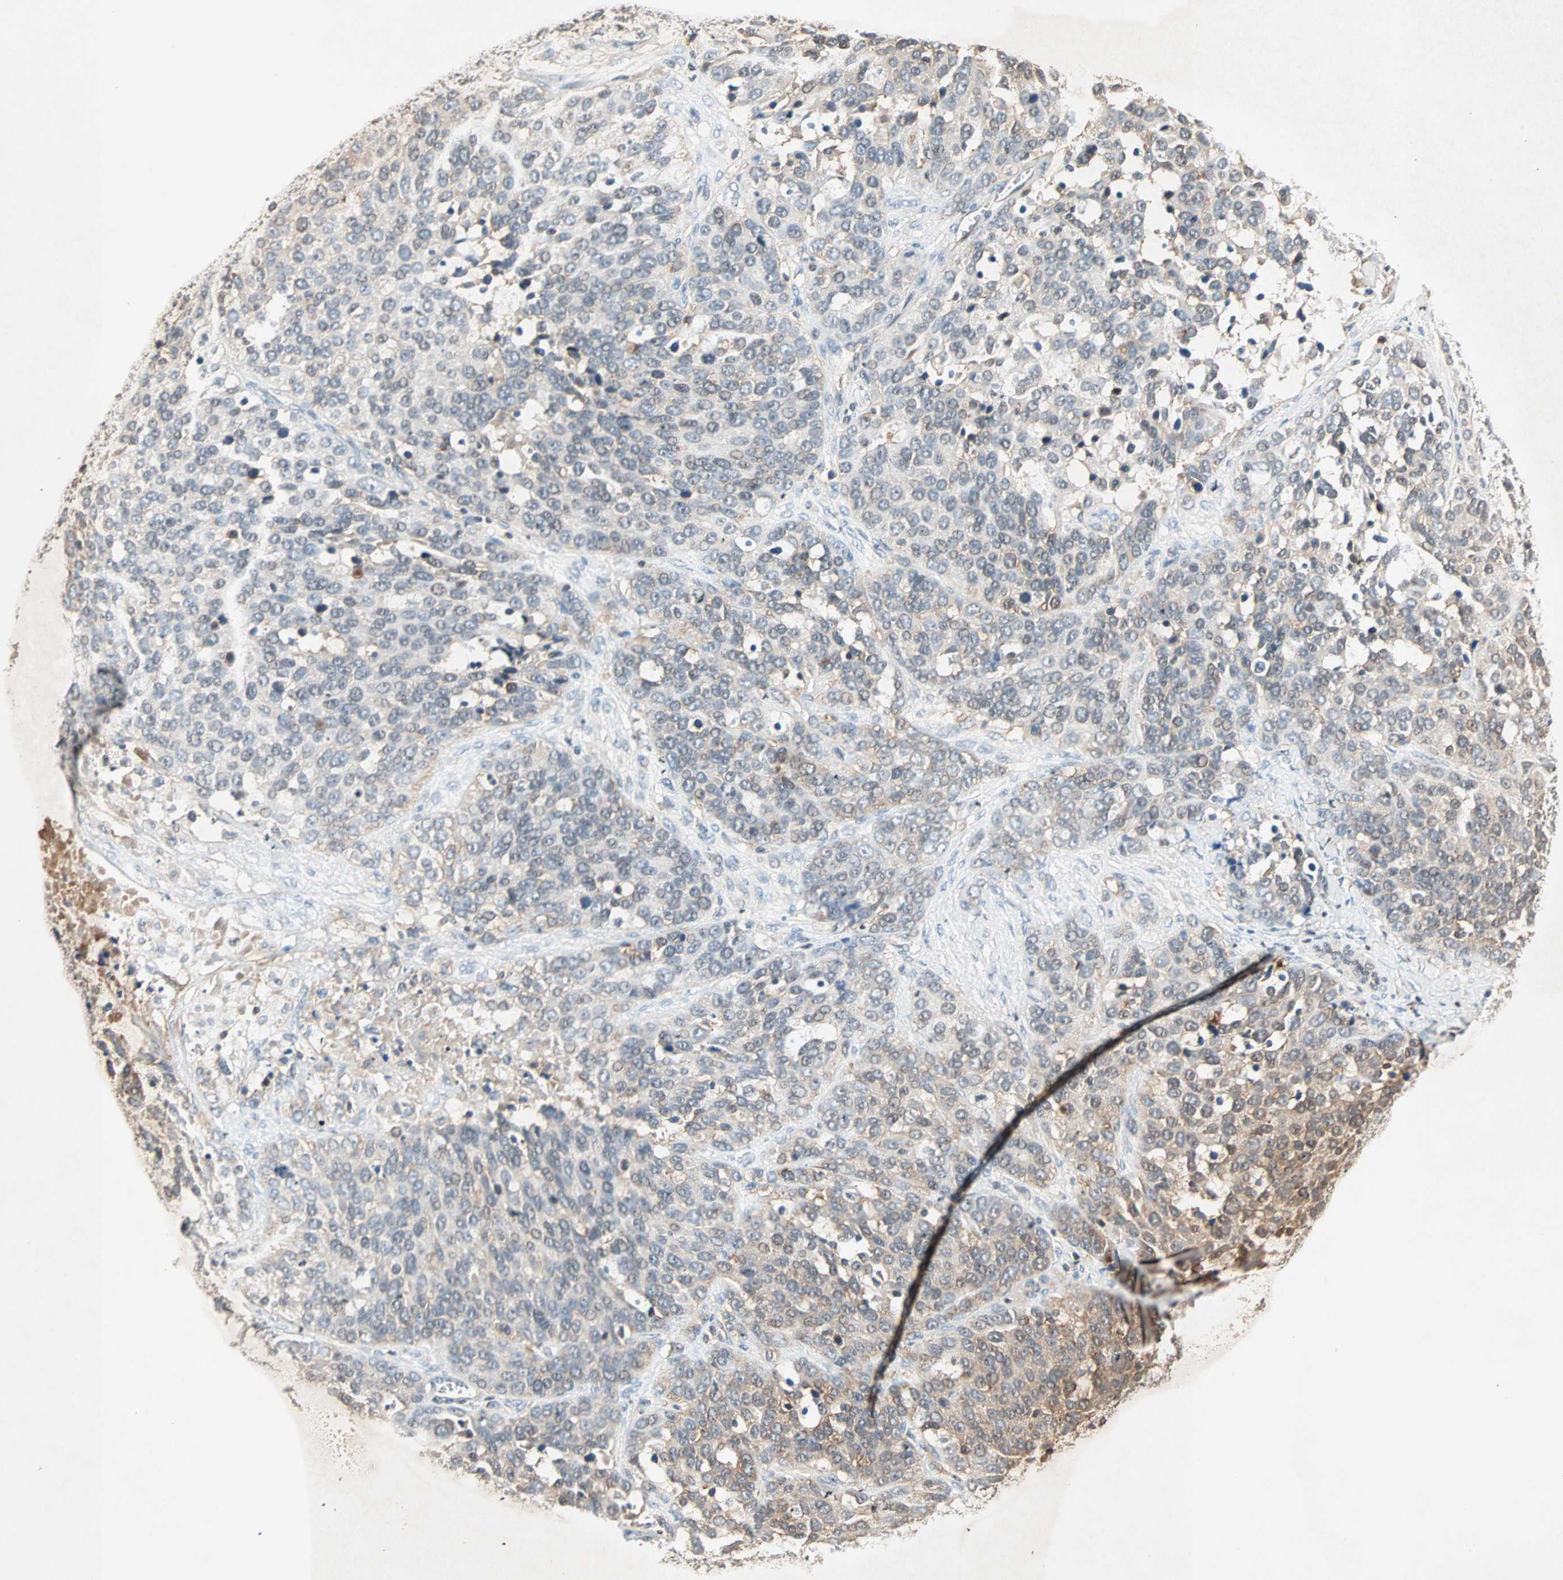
{"staining": {"intensity": "moderate", "quantity": ">75%", "location": "cytoplasmic/membranous"}, "tissue": "ovarian cancer", "cell_type": "Tumor cells", "image_type": "cancer", "snomed": [{"axis": "morphology", "description": "Cystadenocarcinoma, serous, NOS"}, {"axis": "topography", "description": "Ovary"}], "caption": "This is a photomicrograph of immunohistochemistry staining of ovarian cancer (serous cystadenocarcinoma), which shows moderate positivity in the cytoplasmic/membranous of tumor cells.", "gene": "TEC", "patient": {"sex": "female", "age": 44}}